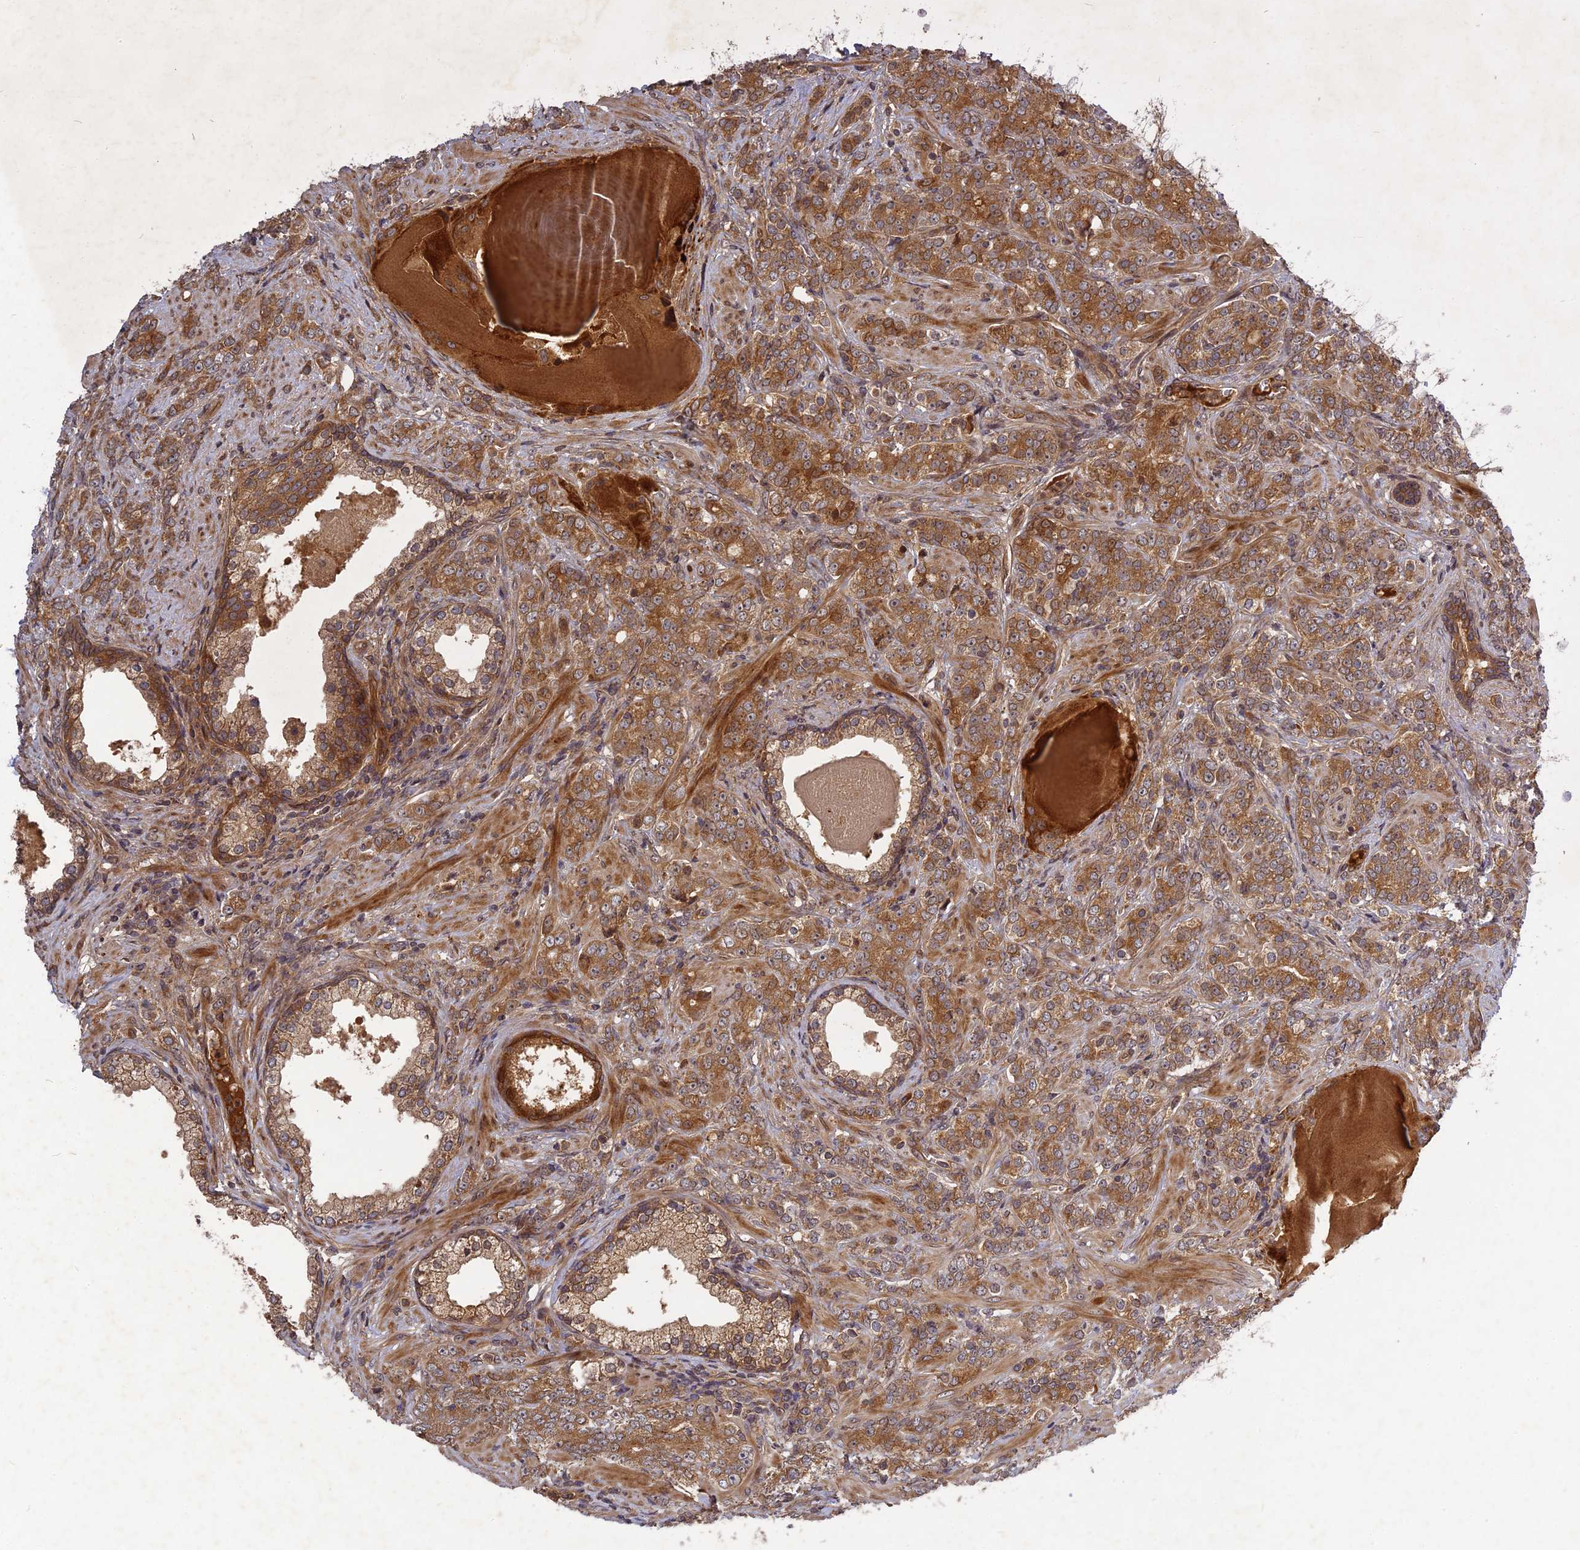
{"staining": {"intensity": "moderate", "quantity": ">75%", "location": "cytoplasmic/membranous"}, "tissue": "prostate cancer", "cell_type": "Tumor cells", "image_type": "cancer", "snomed": [{"axis": "morphology", "description": "Adenocarcinoma, High grade"}, {"axis": "topography", "description": "Prostate"}], "caption": "The micrograph exhibits a brown stain indicating the presence of a protein in the cytoplasmic/membranous of tumor cells in prostate cancer. Using DAB (3,3'-diaminobenzidine) (brown) and hematoxylin (blue) stains, captured at high magnification using brightfield microscopy.", "gene": "TMUB2", "patient": {"sex": "male", "age": 64}}